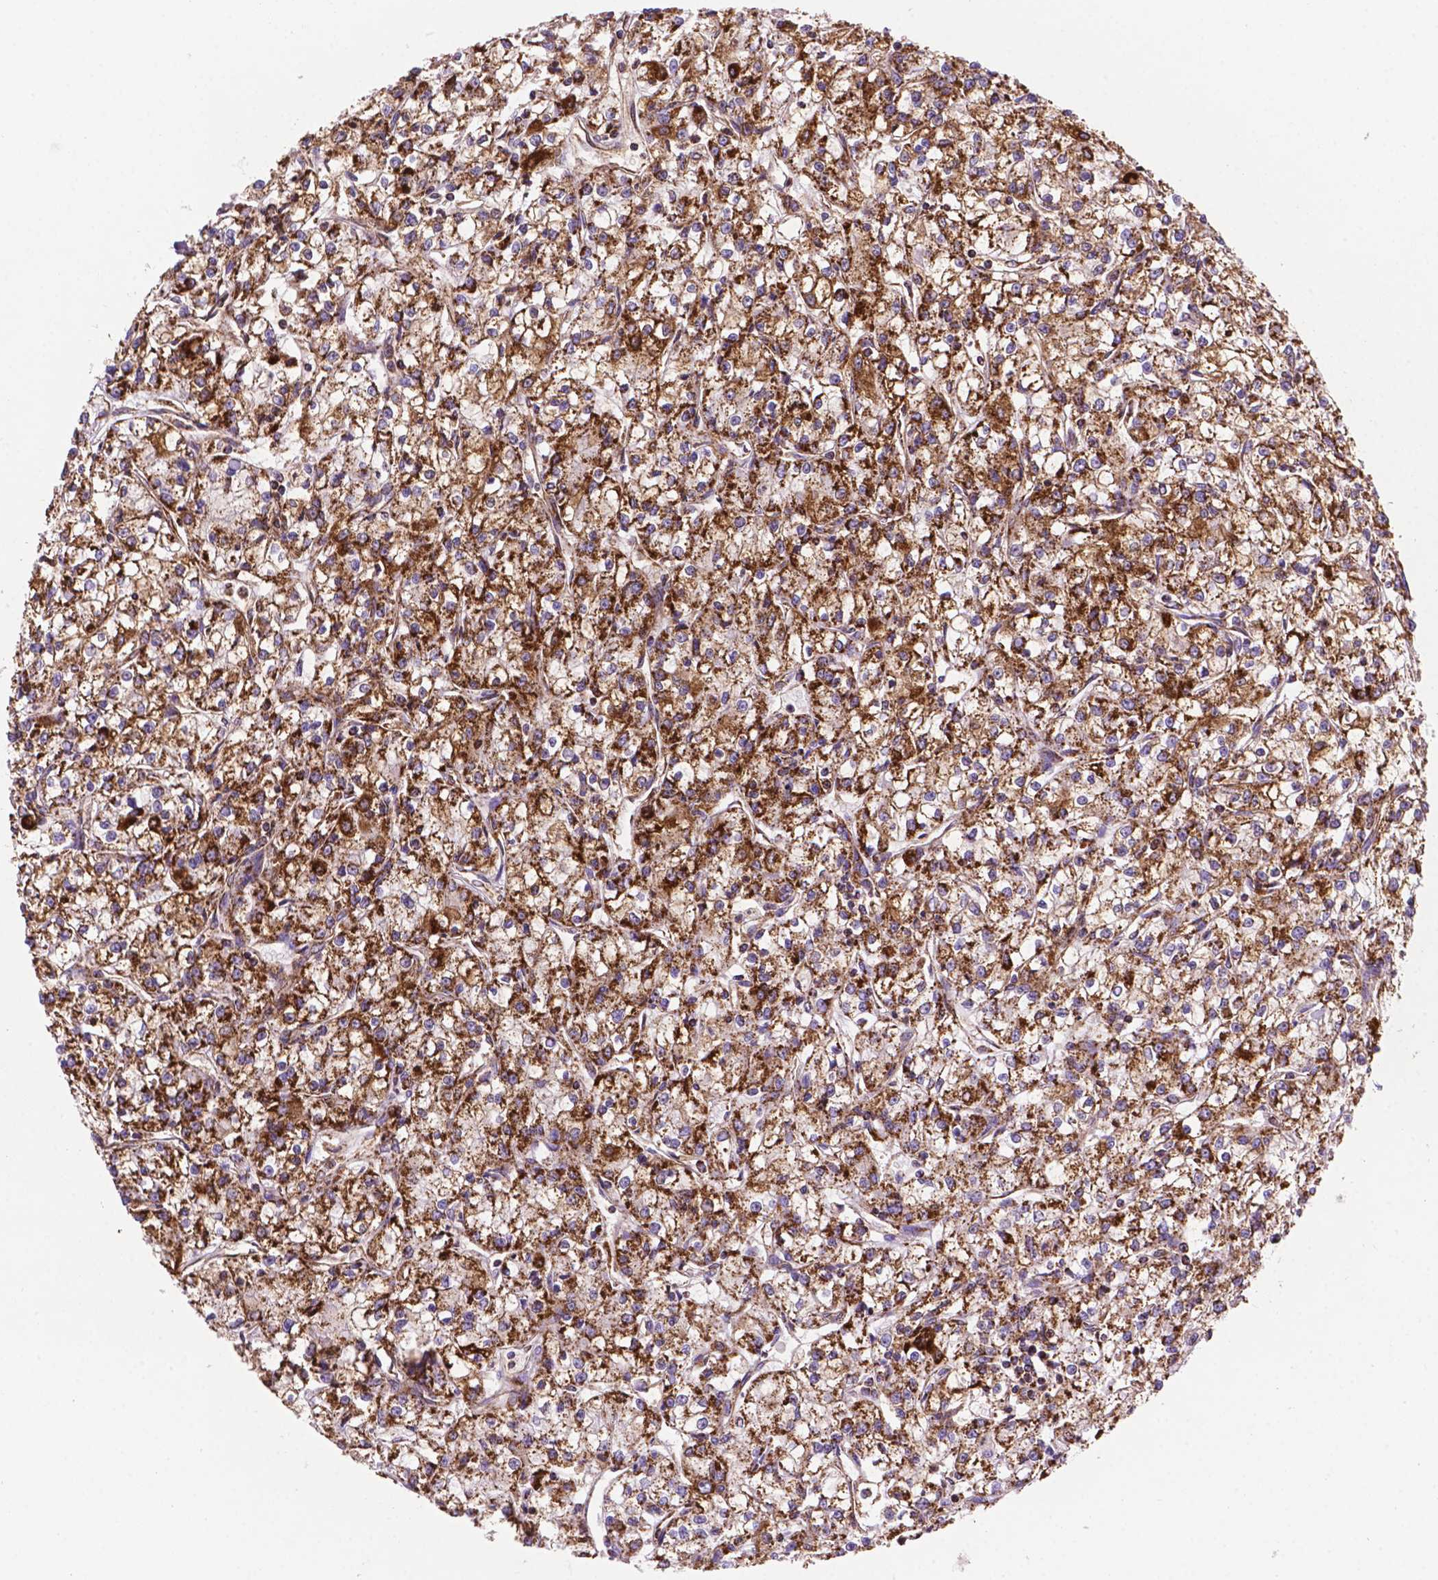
{"staining": {"intensity": "strong", "quantity": ">75%", "location": "cytoplasmic/membranous"}, "tissue": "renal cancer", "cell_type": "Tumor cells", "image_type": "cancer", "snomed": [{"axis": "morphology", "description": "Adenocarcinoma, NOS"}, {"axis": "topography", "description": "Kidney"}], "caption": "Adenocarcinoma (renal) stained with DAB IHC shows high levels of strong cytoplasmic/membranous staining in approximately >75% of tumor cells.", "gene": "HSPD1", "patient": {"sex": "female", "age": 59}}